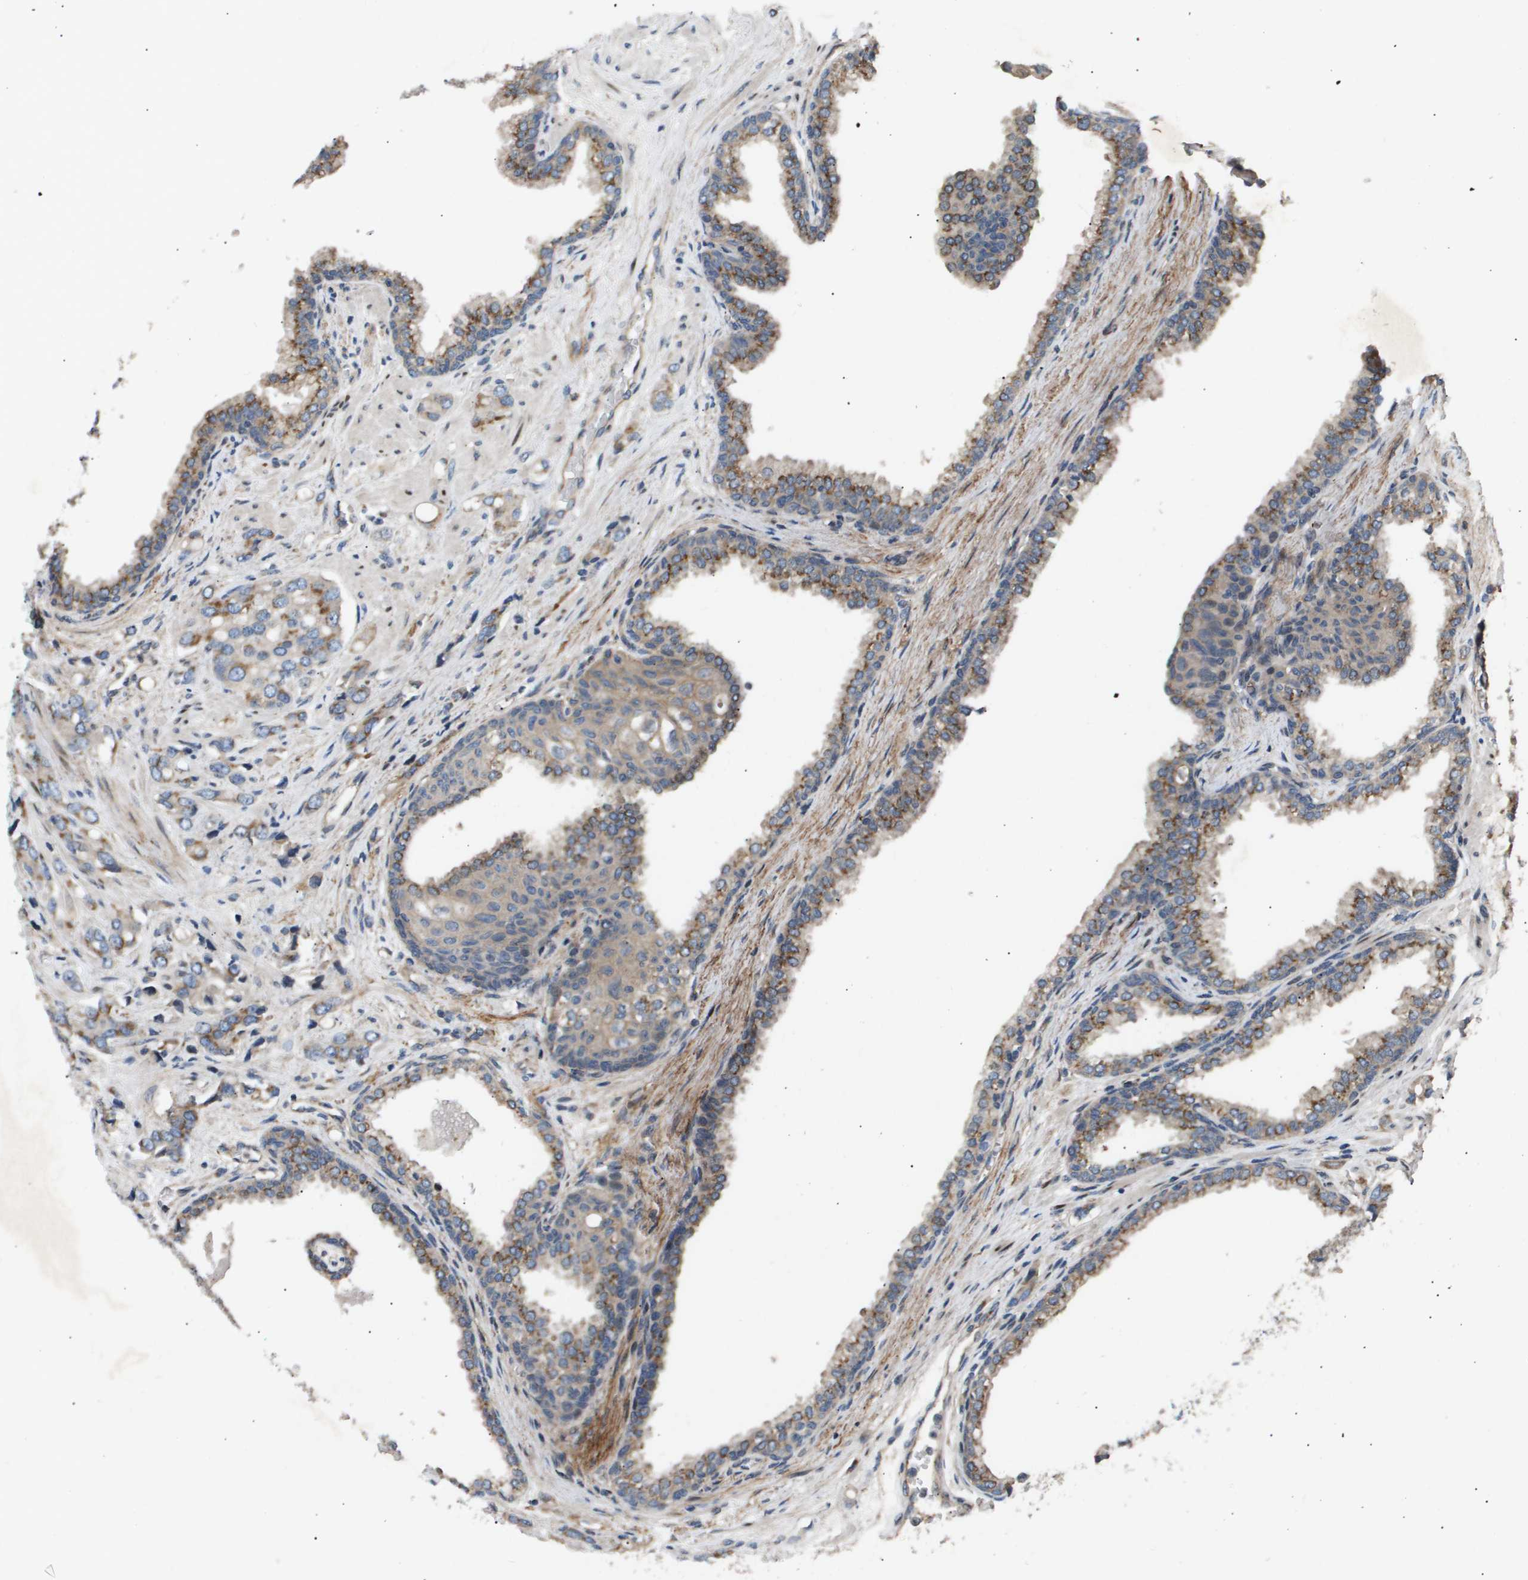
{"staining": {"intensity": "moderate", "quantity": ">75%", "location": "cytoplasmic/membranous"}, "tissue": "prostate cancer", "cell_type": "Tumor cells", "image_type": "cancer", "snomed": [{"axis": "morphology", "description": "Adenocarcinoma, High grade"}, {"axis": "topography", "description": "Prostate"}], "caption": "Moderate cytoplasmic/membranous expression is identified in about >75% of tumor cells in prostate cancer (high-grade adenocarcinoma).", "gene": "LYSMD3", "patient": {"sex": "male", "age": 52}}